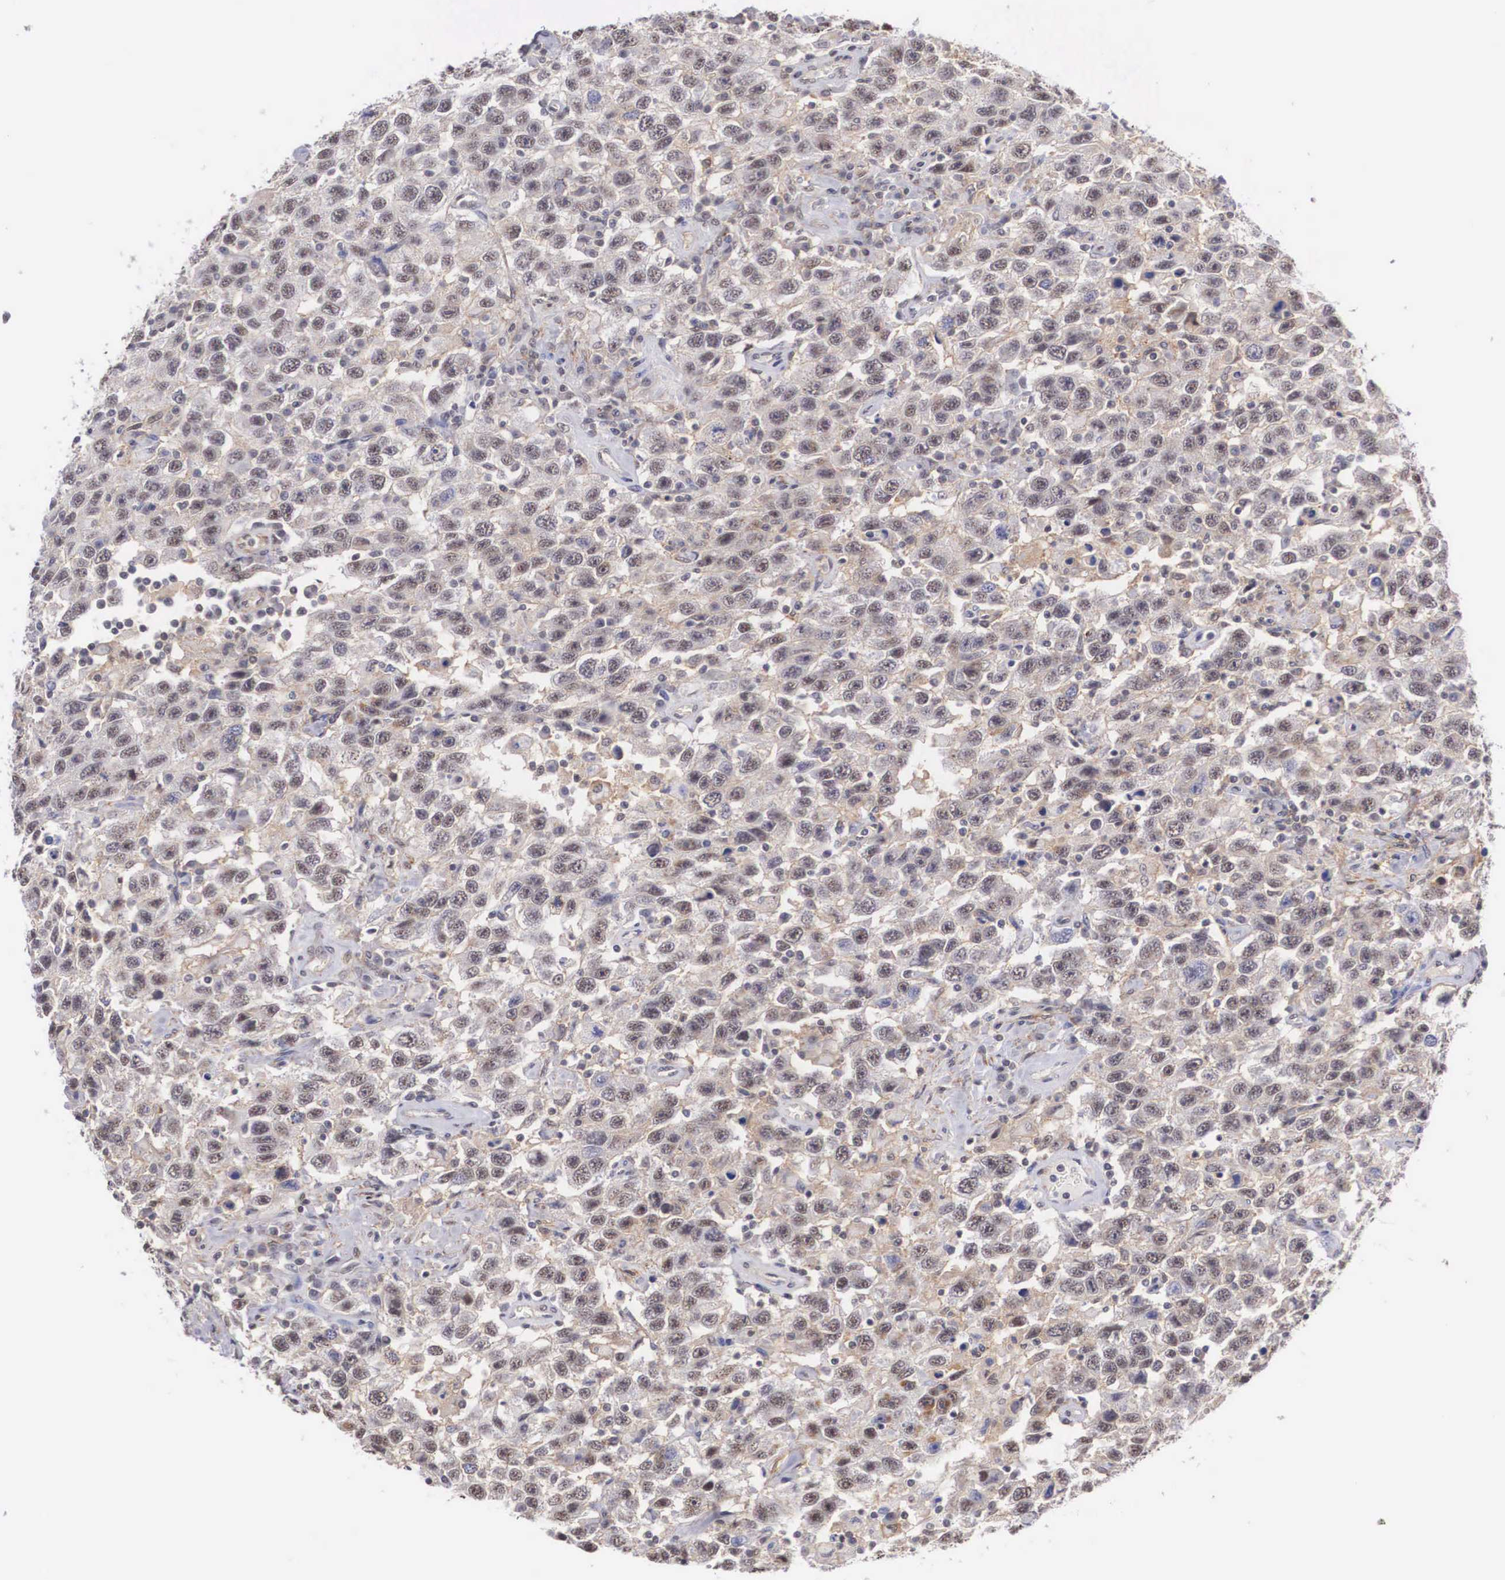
{"staining": {"intensity": "weak", "quantity": "<25%", "location": "nuclear"}, "tissue": "testis cancer", "cell_type": "Tumor cells", "image_type": "cancer", "snomed": [{"axis": "morphology", "description": "Seminoma, NOS"}, {"axis": "topography", "description": "Testis"}], "caption": "Immunohistochemistry (IHC) of testis seminoma exhibits no staining in tumor cells.", "gene": "NR4A2", "patient": {"sex": "male", "age": 41}}